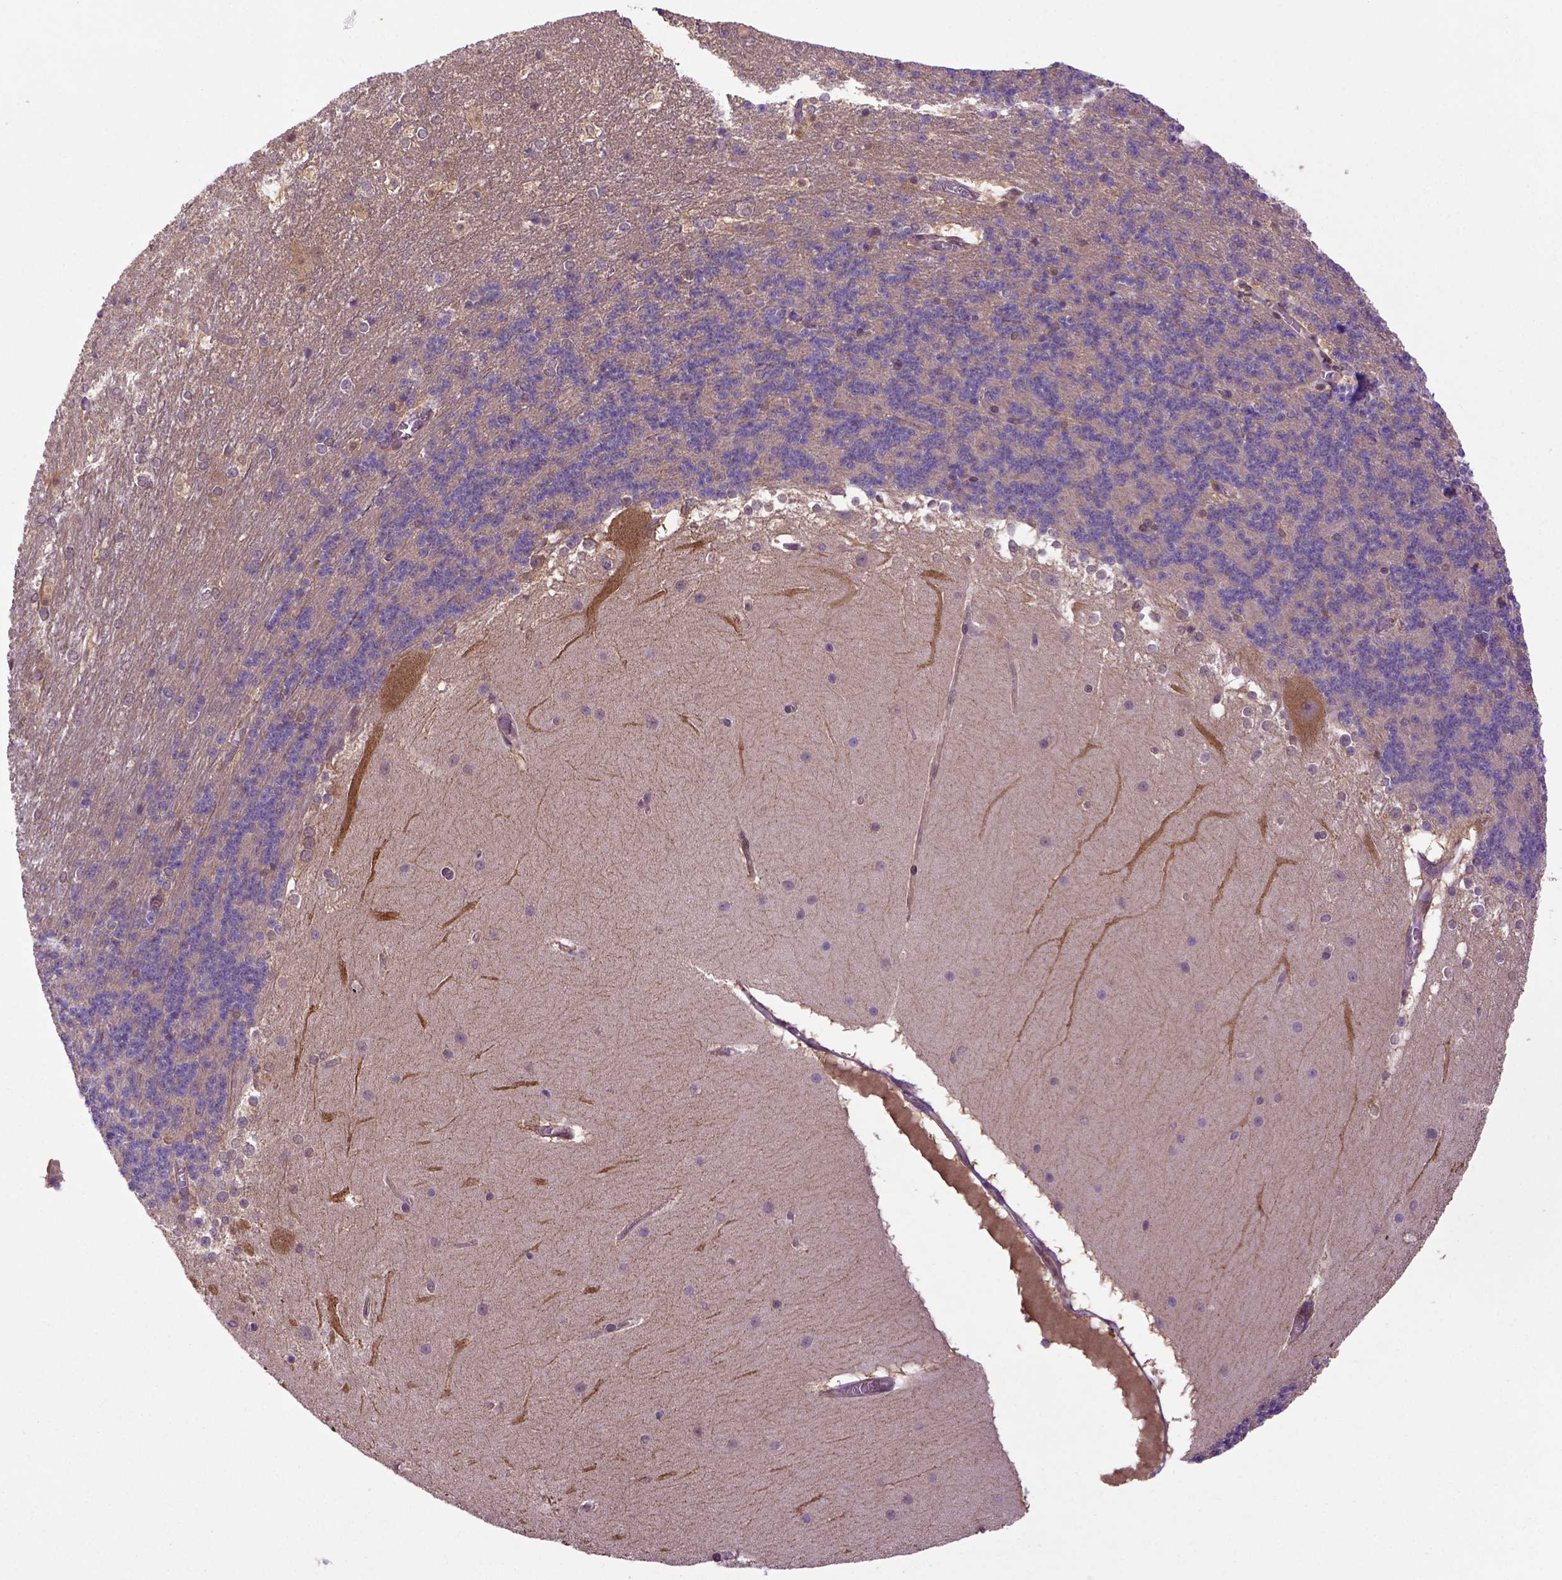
{"staining": {"intensity": "negative", "quantity": "none", "location": "none"}, "tissue": "cerebellum", "cell_type": "Cells in granular layer", "image_type": "normal", "snomed": [{"axis": "morphology", "description": "Normal tissue, NOS"}, {"axis": "topography", "description": "Cerebellum"}], "caption": "Immunohistochemistry (IHC) histopathology image of normal cerebellum: cerebellum stained with DAB (3,3'-diaminobenzidine) exhibits no significant protein expression in cells in granular layer. (Brightfield microscopy of DAB (3,3'-diaminobenzidine) immunohistochemistry at high magnification).", "gene": "HSPBP1", "patient": {"sex": "female", "age": 19}}